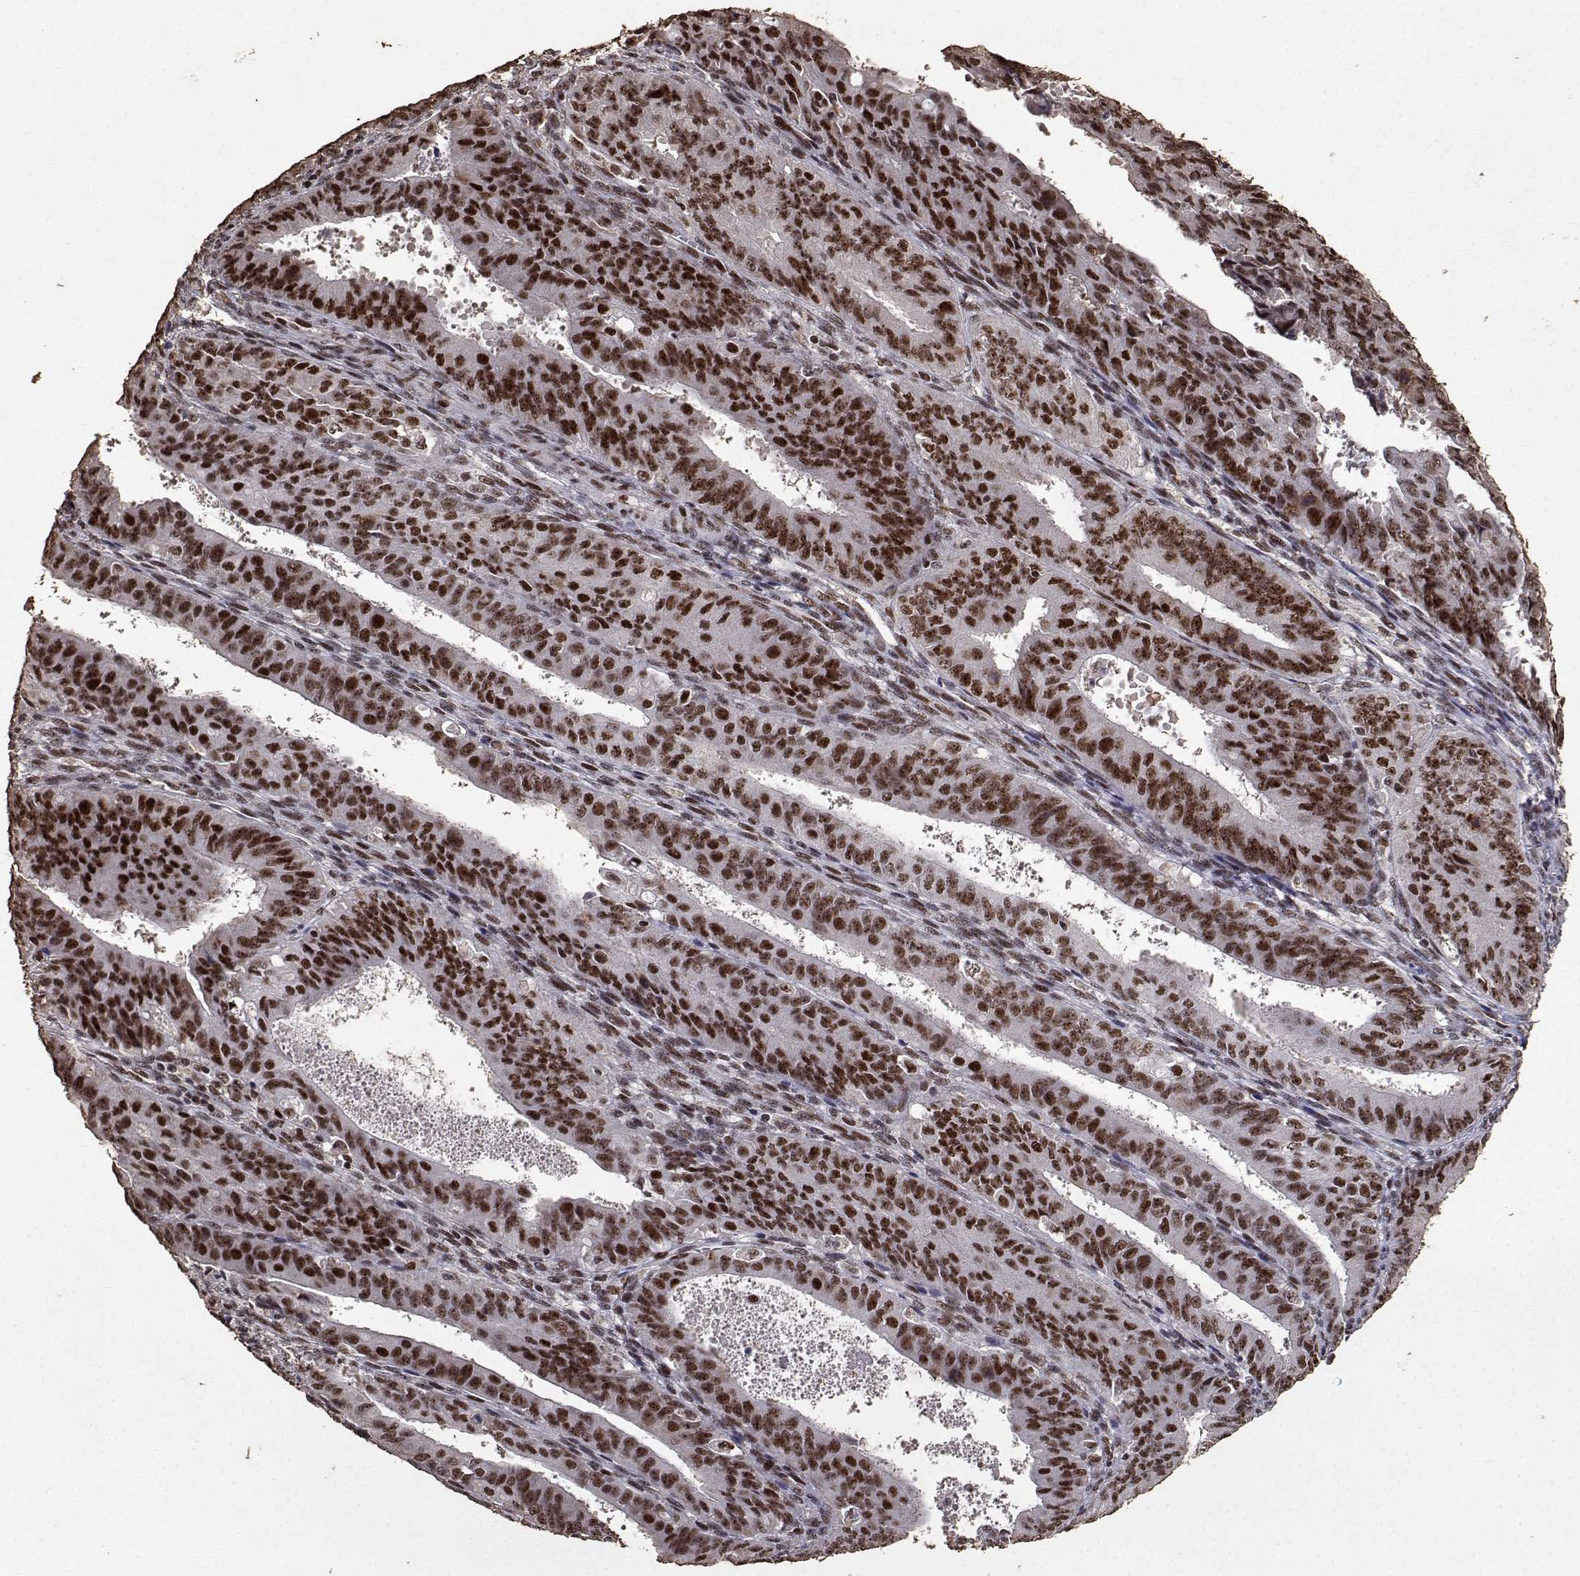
{"staining": {"intensity": "strong", "quantity": ">75%", "location": "nuclear"}, "tissue": "ovarian cancer", "cell_type": "Tumor cells", "image_type": "cancer", "snomed": [{"axis": "morphology", "description": "Carcinoma, endometroid"}, {"axis": "topography", "description": "Ovary"}], "caption": "An image of ovarian cancer stained for a protein displays strong nuclear brown staining in tumor cells.", "gene": "TOE1", "patient": {"sex": "female", "age": 42}}